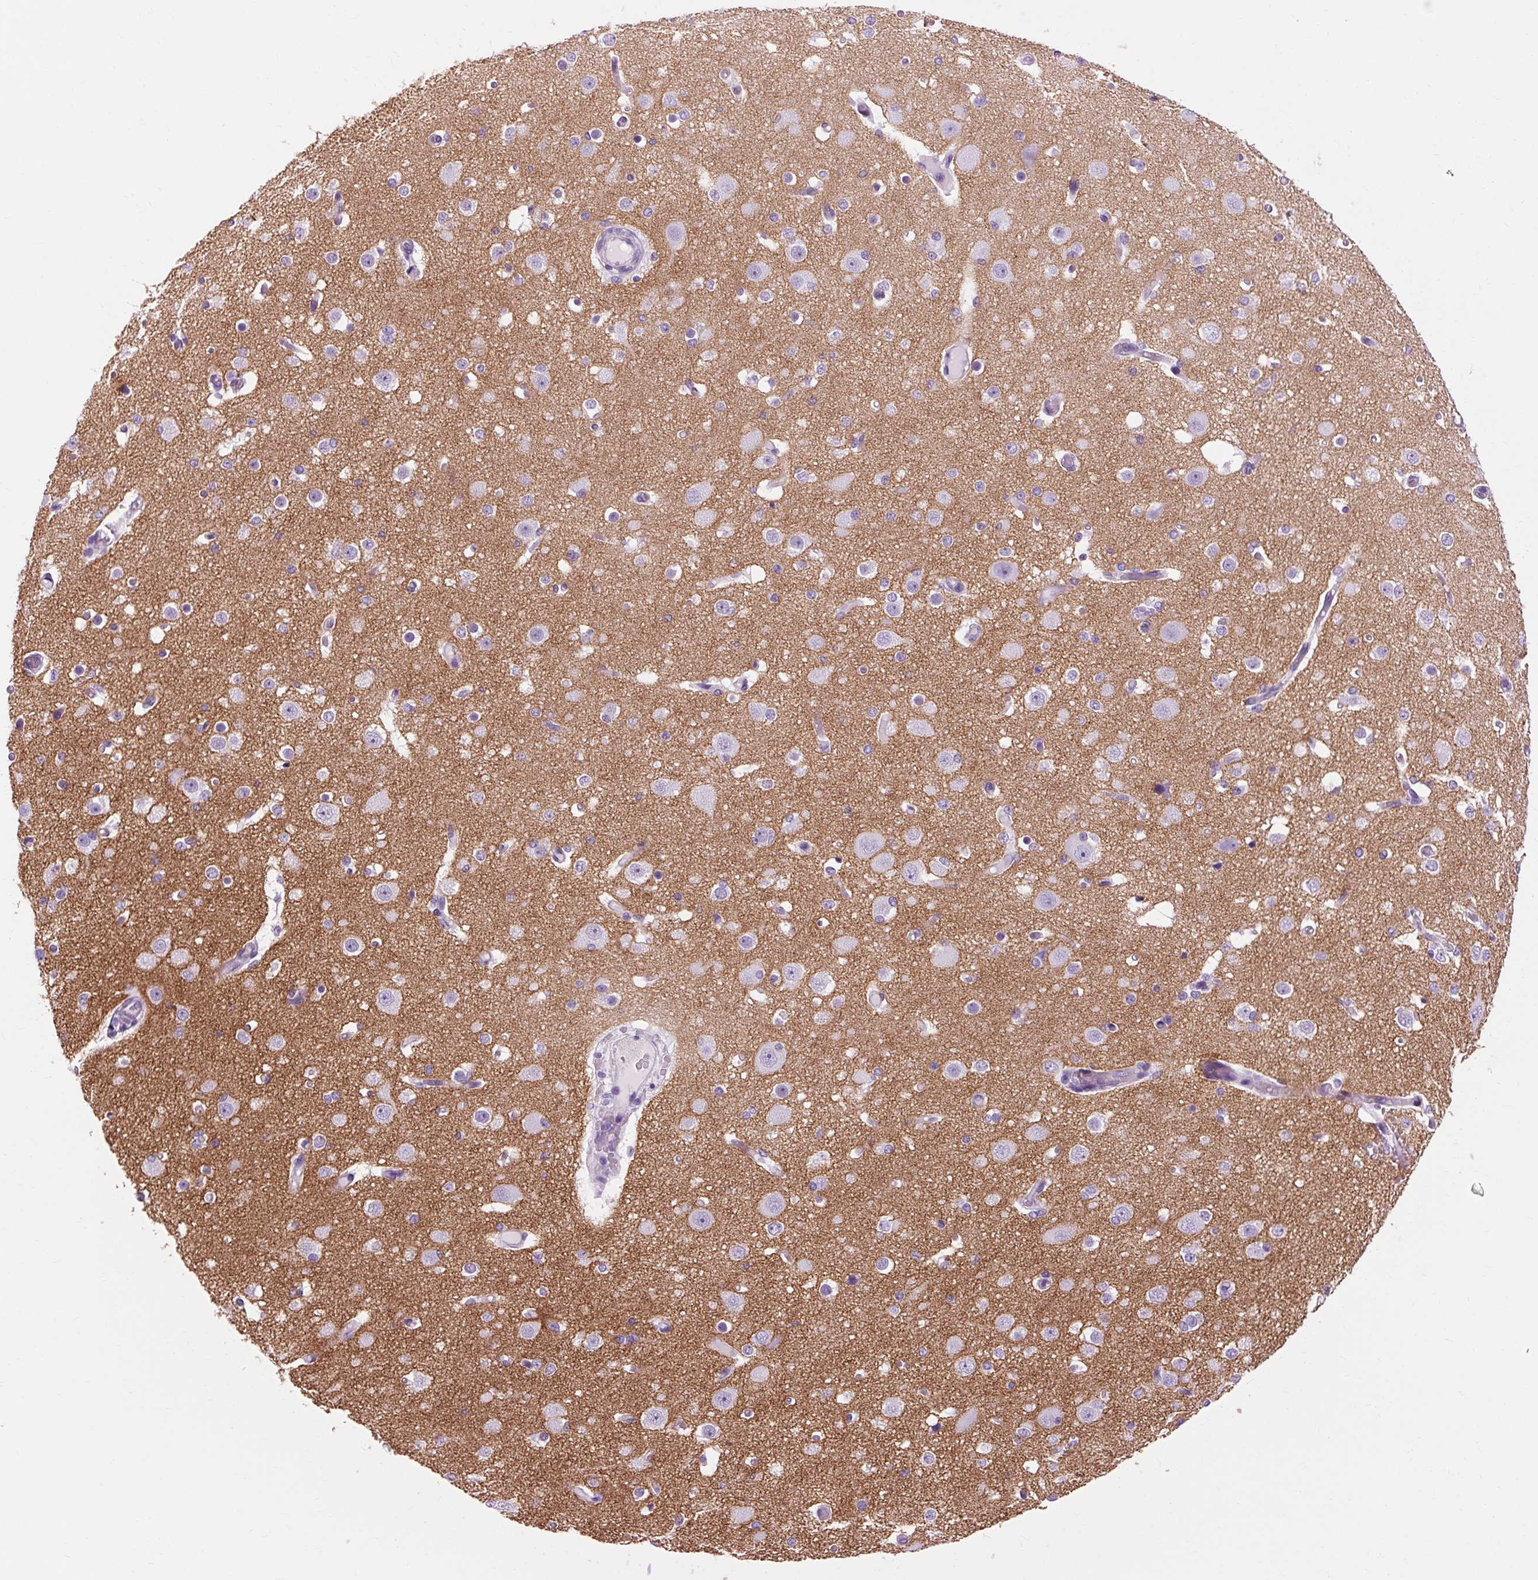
{"staining": {"intensity": "negative", "quantity": "none", "location": "none"}, "tissue": "cerebral cortex", "cell_type": "Endothelial cells", "image_type": "normal", "snomed": [{"axis": "morphology", "description": "Normal tissue, NOS"}, {"axis": "morphology", "description": "Inflammation, NOS"}, {"axis": "topography", "description": "Cerebral cortex"}], "caption": "A high-resolution photomicrograph shows IHC staining of unremarkable cerebral cortex, which demonstrates no significant positivity in endothelial cells.", "gene": "OOEP", "patient": {"sex": "male", "age": 6}}